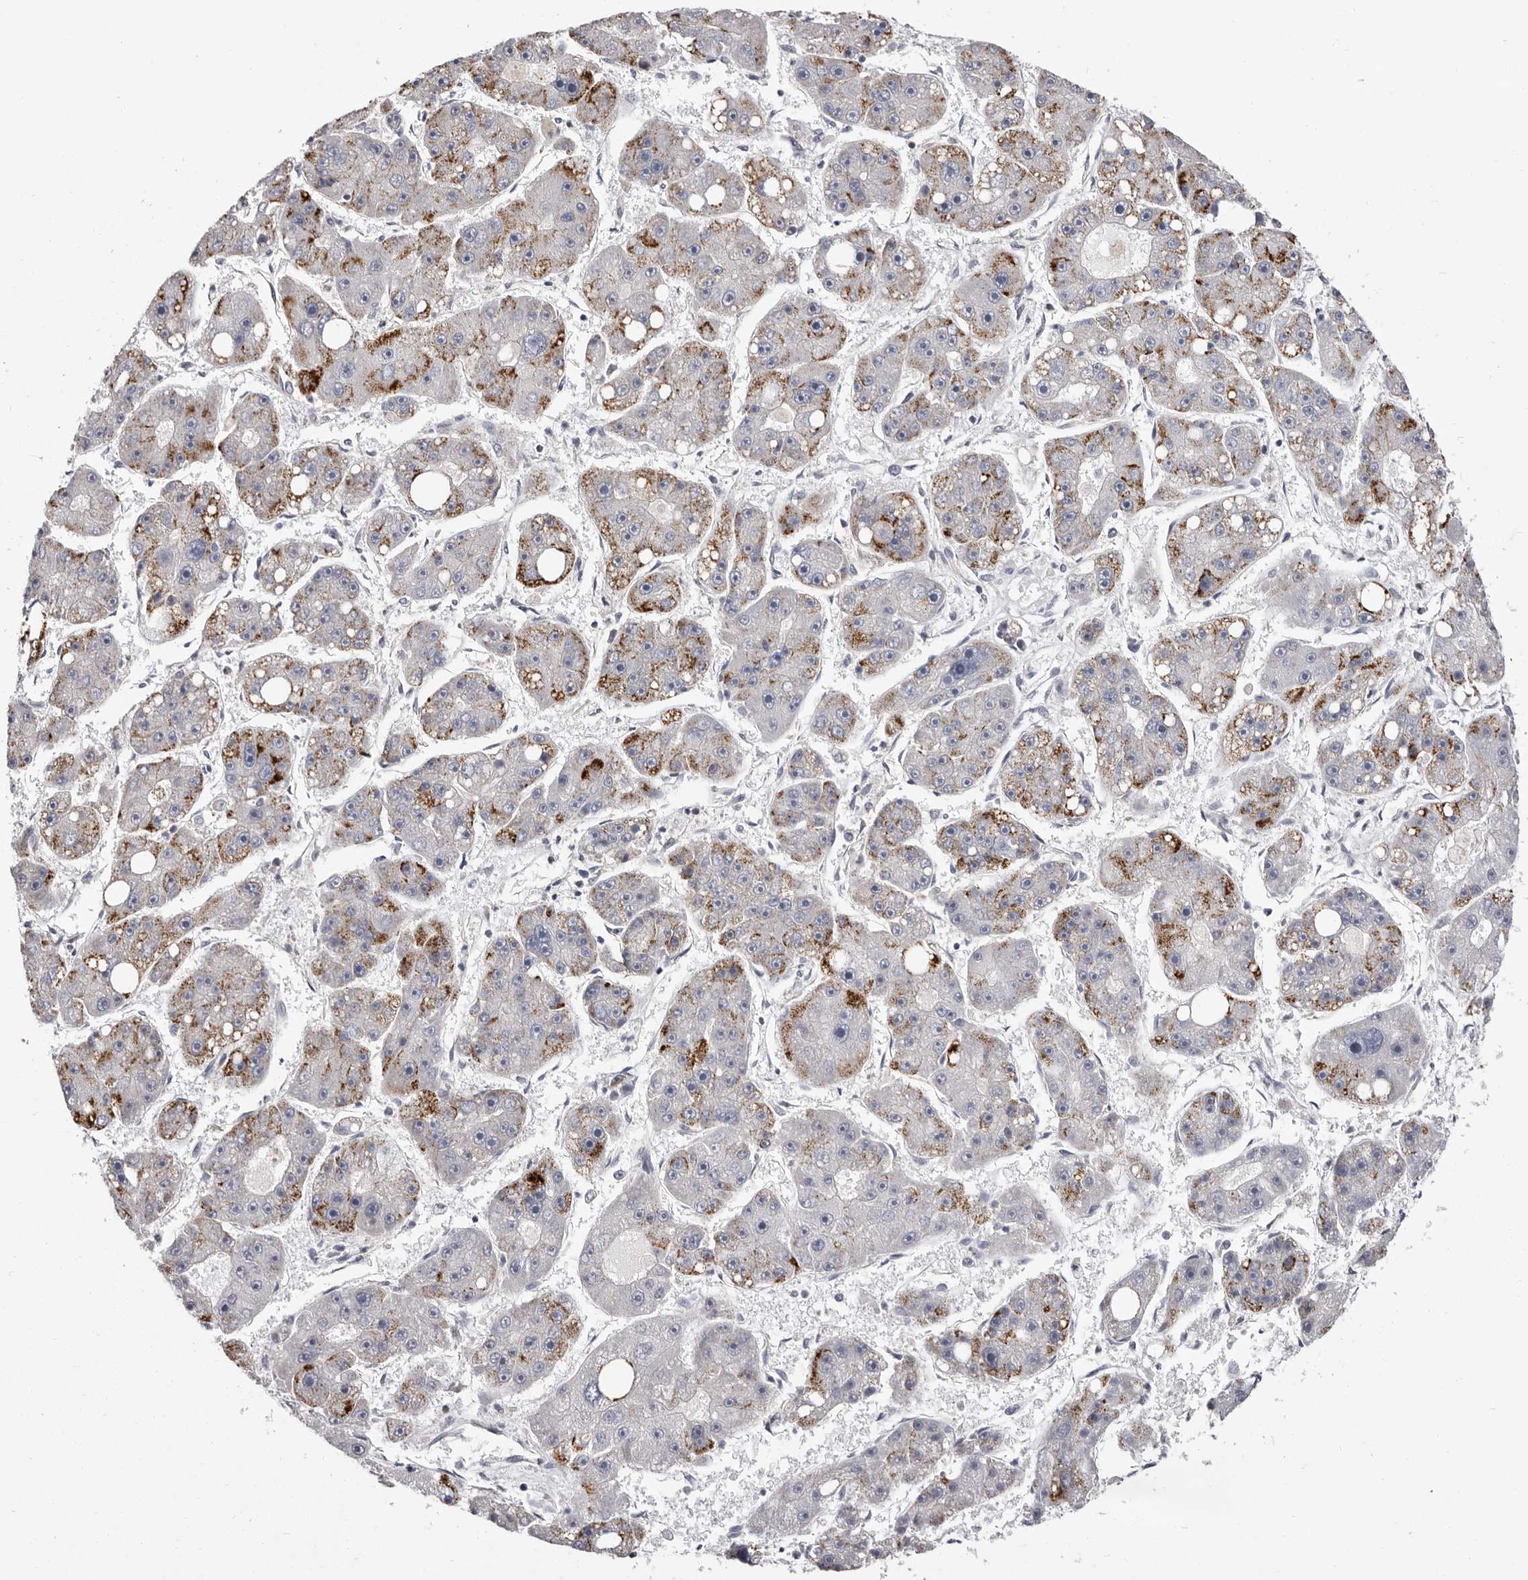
{"staining": {"intensity": "moderate", "quantity": "<25%", "location": "cytoplasmic/membranous"}, "tissue": "liver cancer", "cell_type": "Tumor cells", "image_type": "cancer", "snomed": [{"axis": "morphology", "description": "Carcinoma, Hepatocellular, NOS"}, {"axis": "topography", "description": "Liver"}], "caption": "Protein staining by immunohistochemistry exhibits moderate cytoplasmic/membranous expression in about <25% of tumor cells in liver hepatocellular carcinoma.", "gene": "GLRX3", "patient": {"sex": "female", "age": 61}}